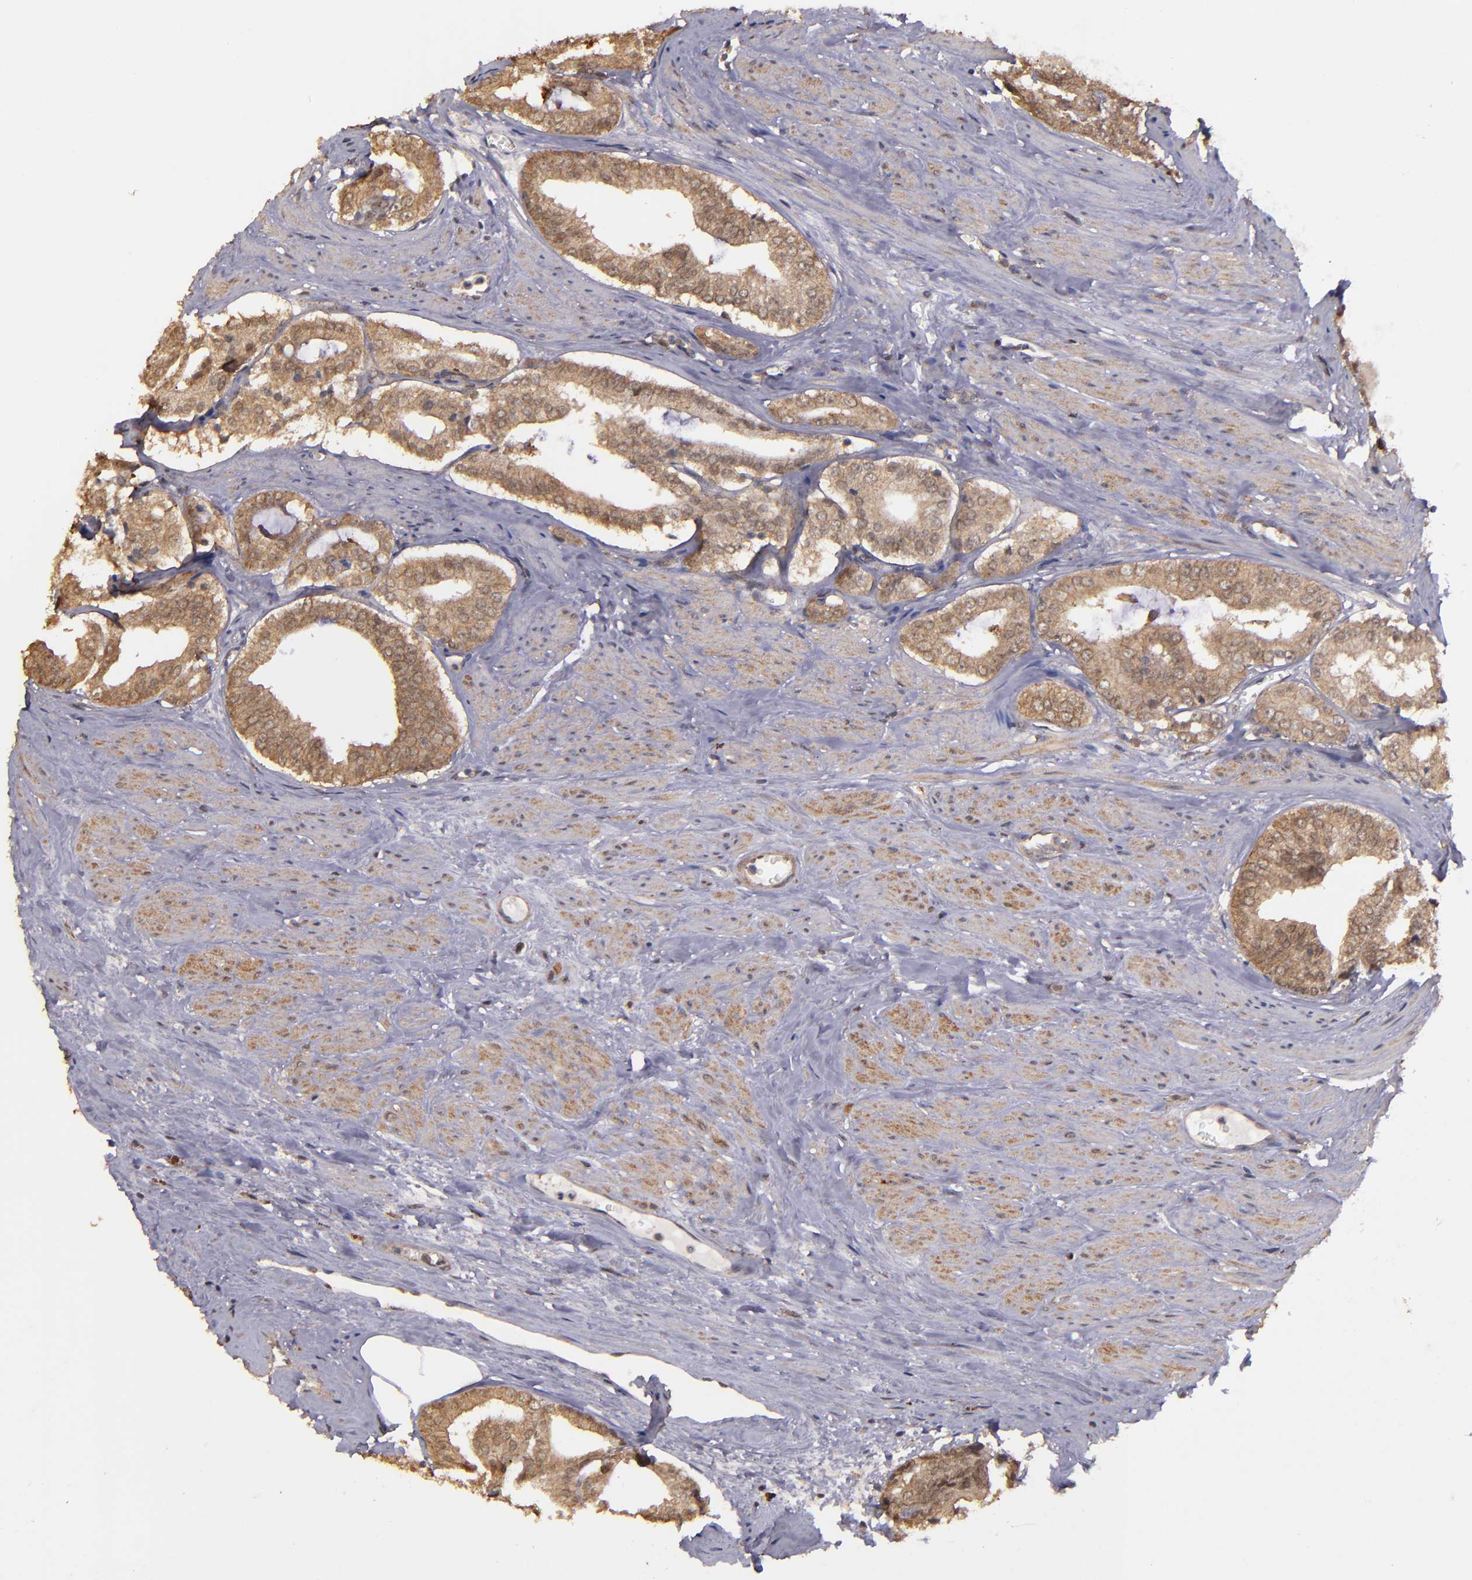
{"staining": {"intensity": "moderate", "quantity": ">75%", "location": "cytoplasmic/membranous"}, "tissue": "prostate cancer", "cell_type": "Tumor cells", "image_type": "cancer", "snomed": [{"axis": "morphology", "description": "Adenocarcinoma, Medium grade"}, {"axis": "topography", "description": "Prostate"}], "caption": "Protein staining of adenocarcinoma (medium-grade) (prostate) tissue exhibits moderate cytoplasmic/membranous staining in about >75% of tumor cells.", "gene": "SIPA1L1", "patient": {"sex": "male", "age": 79}}